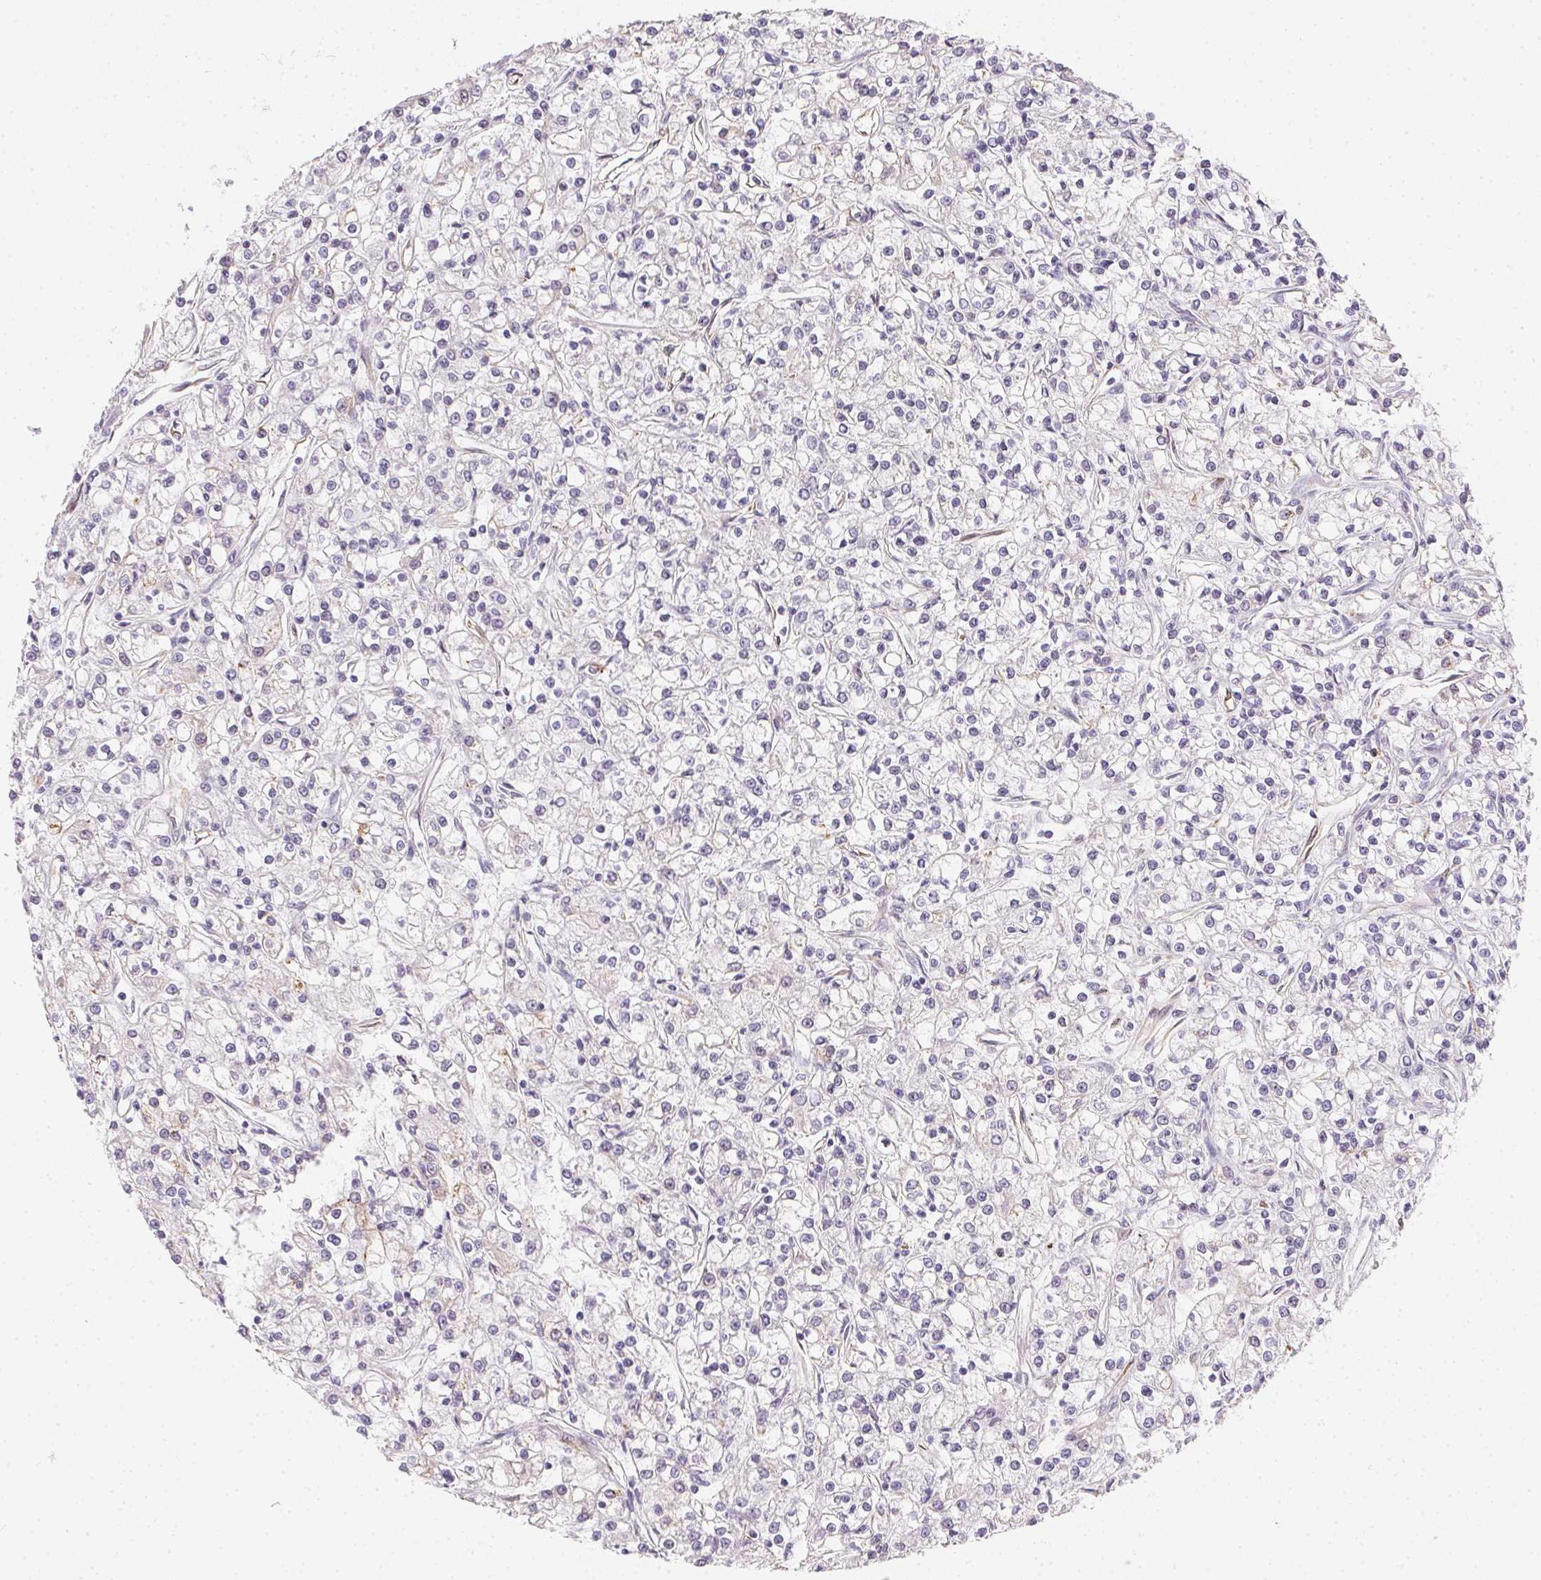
{"staining": {"intensity": "negative", "quantity": "none", "location": "none"}, "tissue": "renal cancer", "cell_type": "Tumor cells", "image_type": "cancer", "snomed": [{"axis": "morphology", "description": "Adenocarcinoma, NOS"}, {"axis": "topography", "description": "Kidney"}], "caption": "Adenocarcinoma (renal) stained for a protein using immunohistochemistry (IHC) shows no expression tumor cells.", "gene": "RSBN1", "patient": {"sex": "female", "age": 59}}